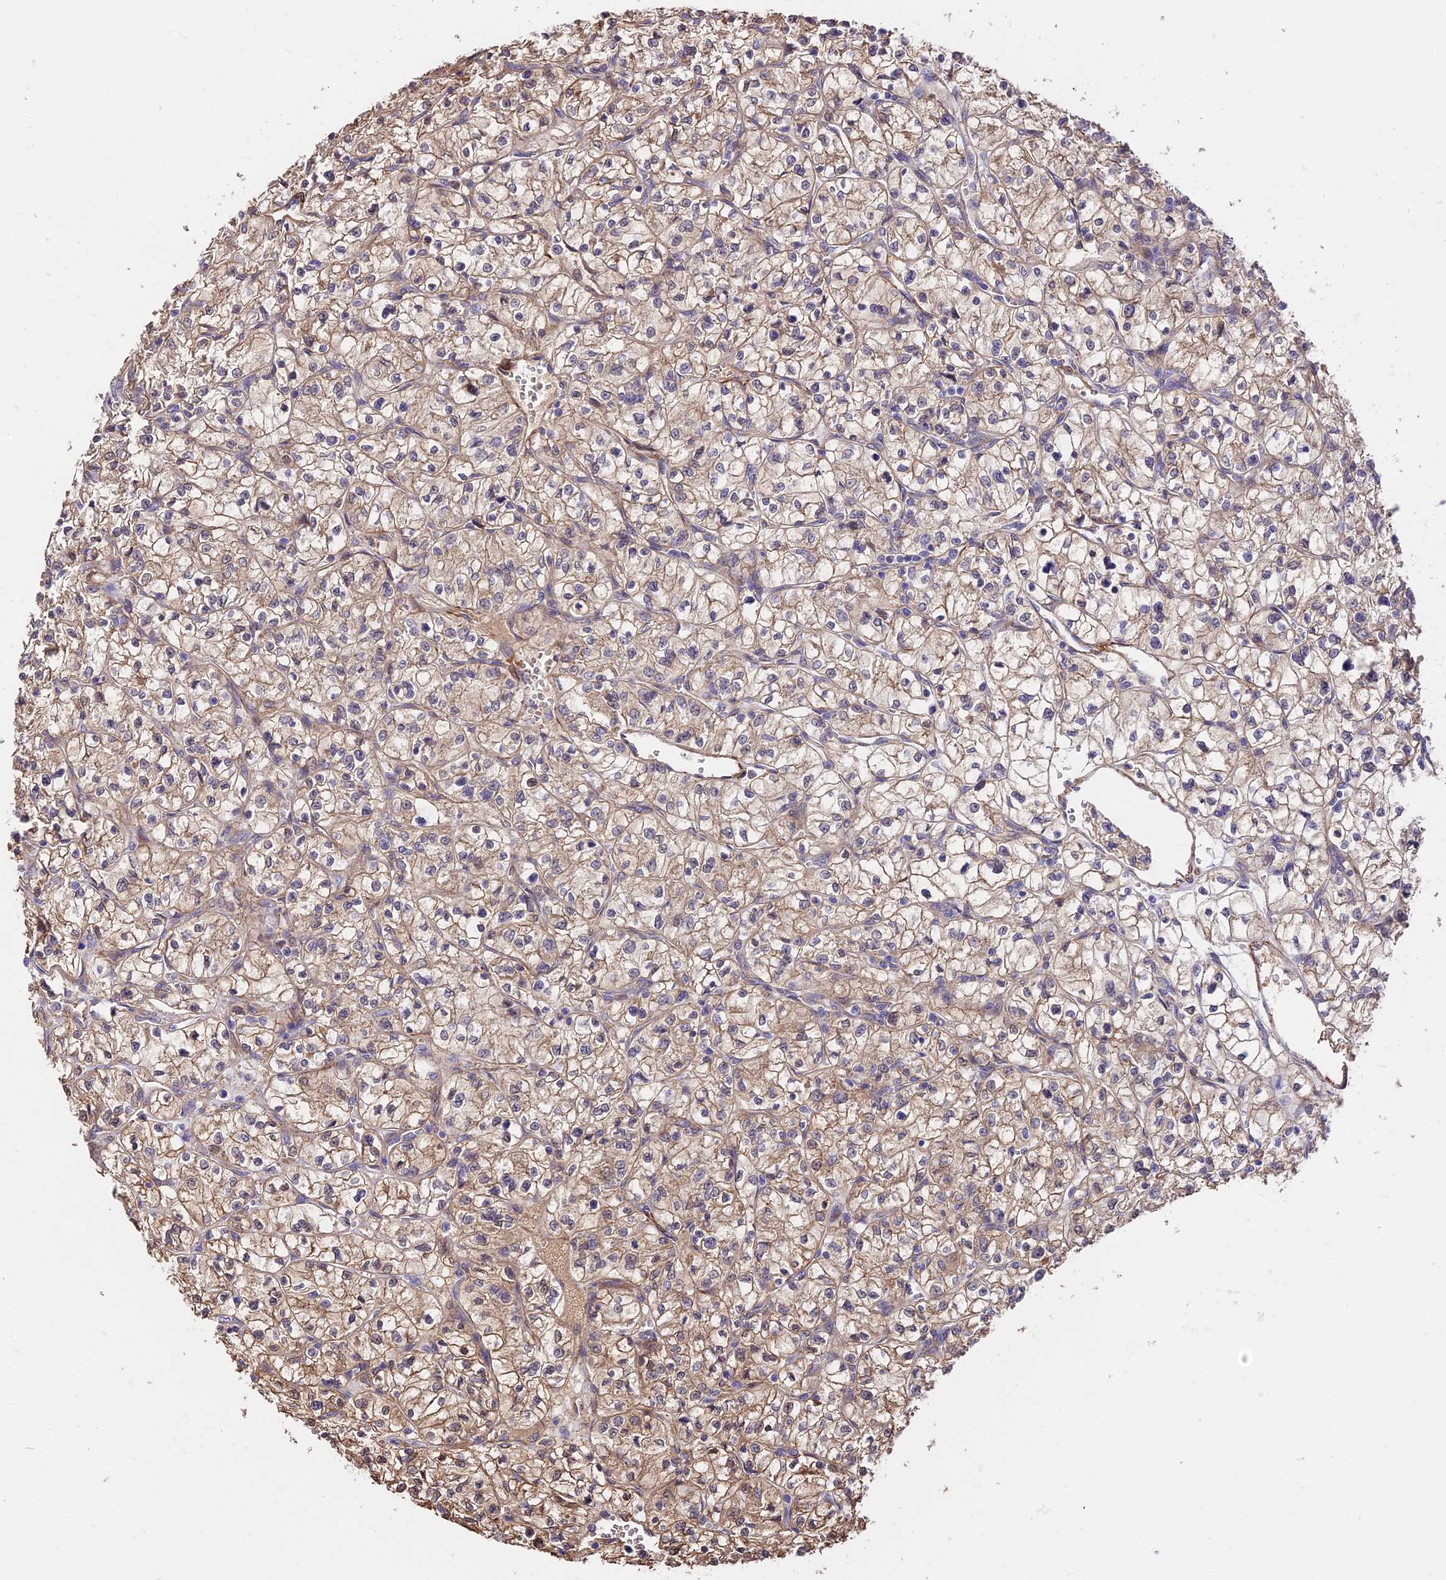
{"staining": {"intensity": "moderate", "quantity": ">75%", "location": "cytoplasmic/membranous"}, "tissue": "renal cancer", "cell_type": "Tumor cells", "image_type": "cancer", "snomed": [{"axis": "morphology", "description": "Adenocarcinoma, NOS"}, {"axis": "topography", "description": "Kidney"}], "caption": "A photomicrograph of human adenocarcinoma (renal) stained for a protein demonstrates moderate cytoplasmic/membranous brown staining in tumor cells. (DAB = brown stain, brightfield microscopy at high magnification).", "gene": "ANKRD50", "patient": {"sex": "female", "age": 64}}